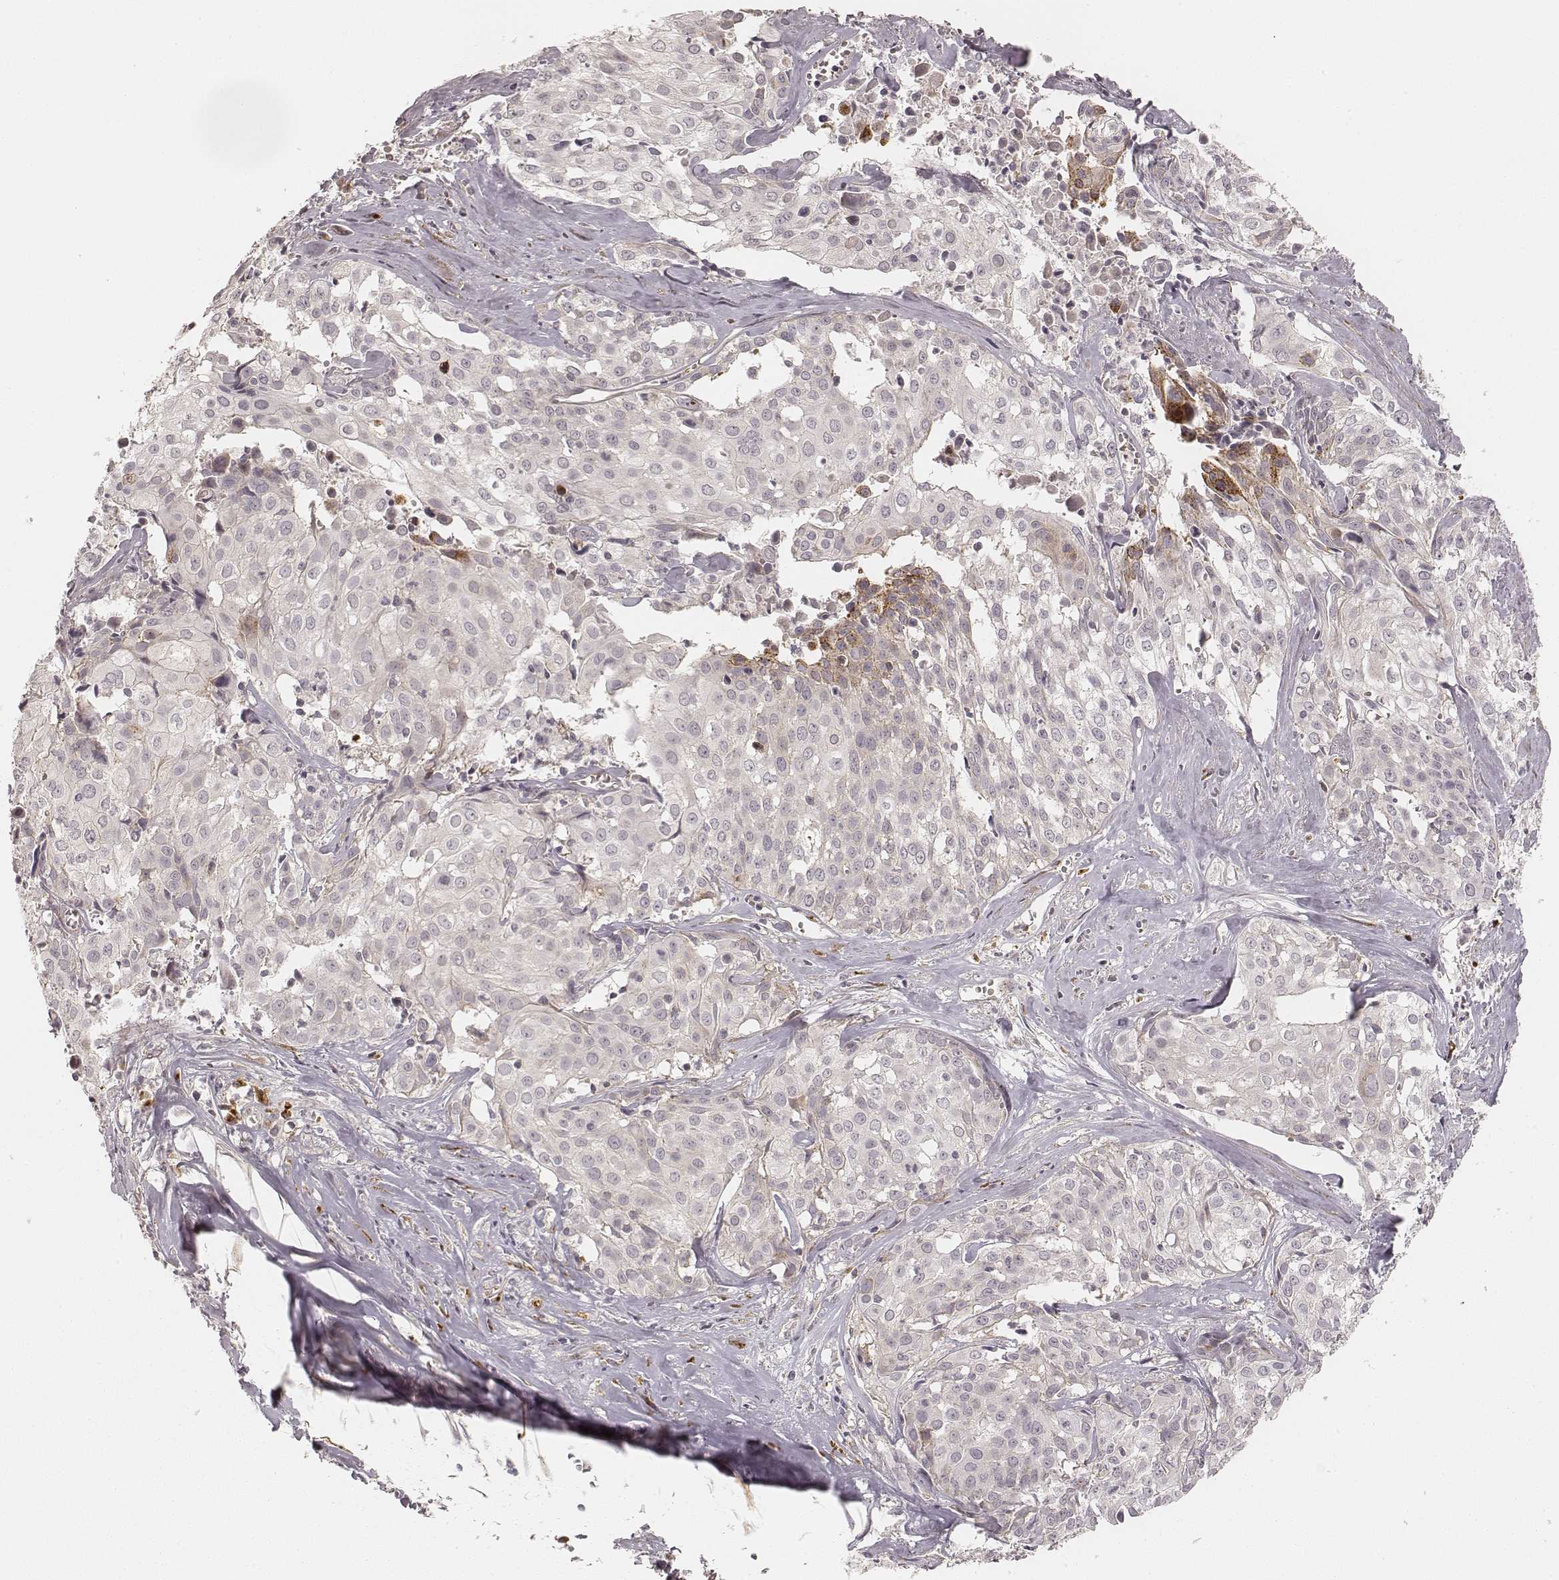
{"staining": {"intensity": "moderate", "quantity": "<25%", "location": "cytoplasmic/membranous"}, "tissue": "cervical cancer", "cell_type": "Tumor cells", "image_type": "cancer", "snomed": [{"axis": "morphology", "description": "Squamous cell carcinoma, NOS"}, {"axis": "topography", "description": "Cervix"}], "caption": "Cervical cancer was stained to show a protein in brown. There is low levels of moderate cytoplasmic/membranous expression in approximately <25% of tumor cells. (Stains: DAB in brown, nuclei in blue, Microscopy: brightfield microscopy at high magnification).", "gene": "GORASP2", "patient": {"sex": "female", "age": 39}}